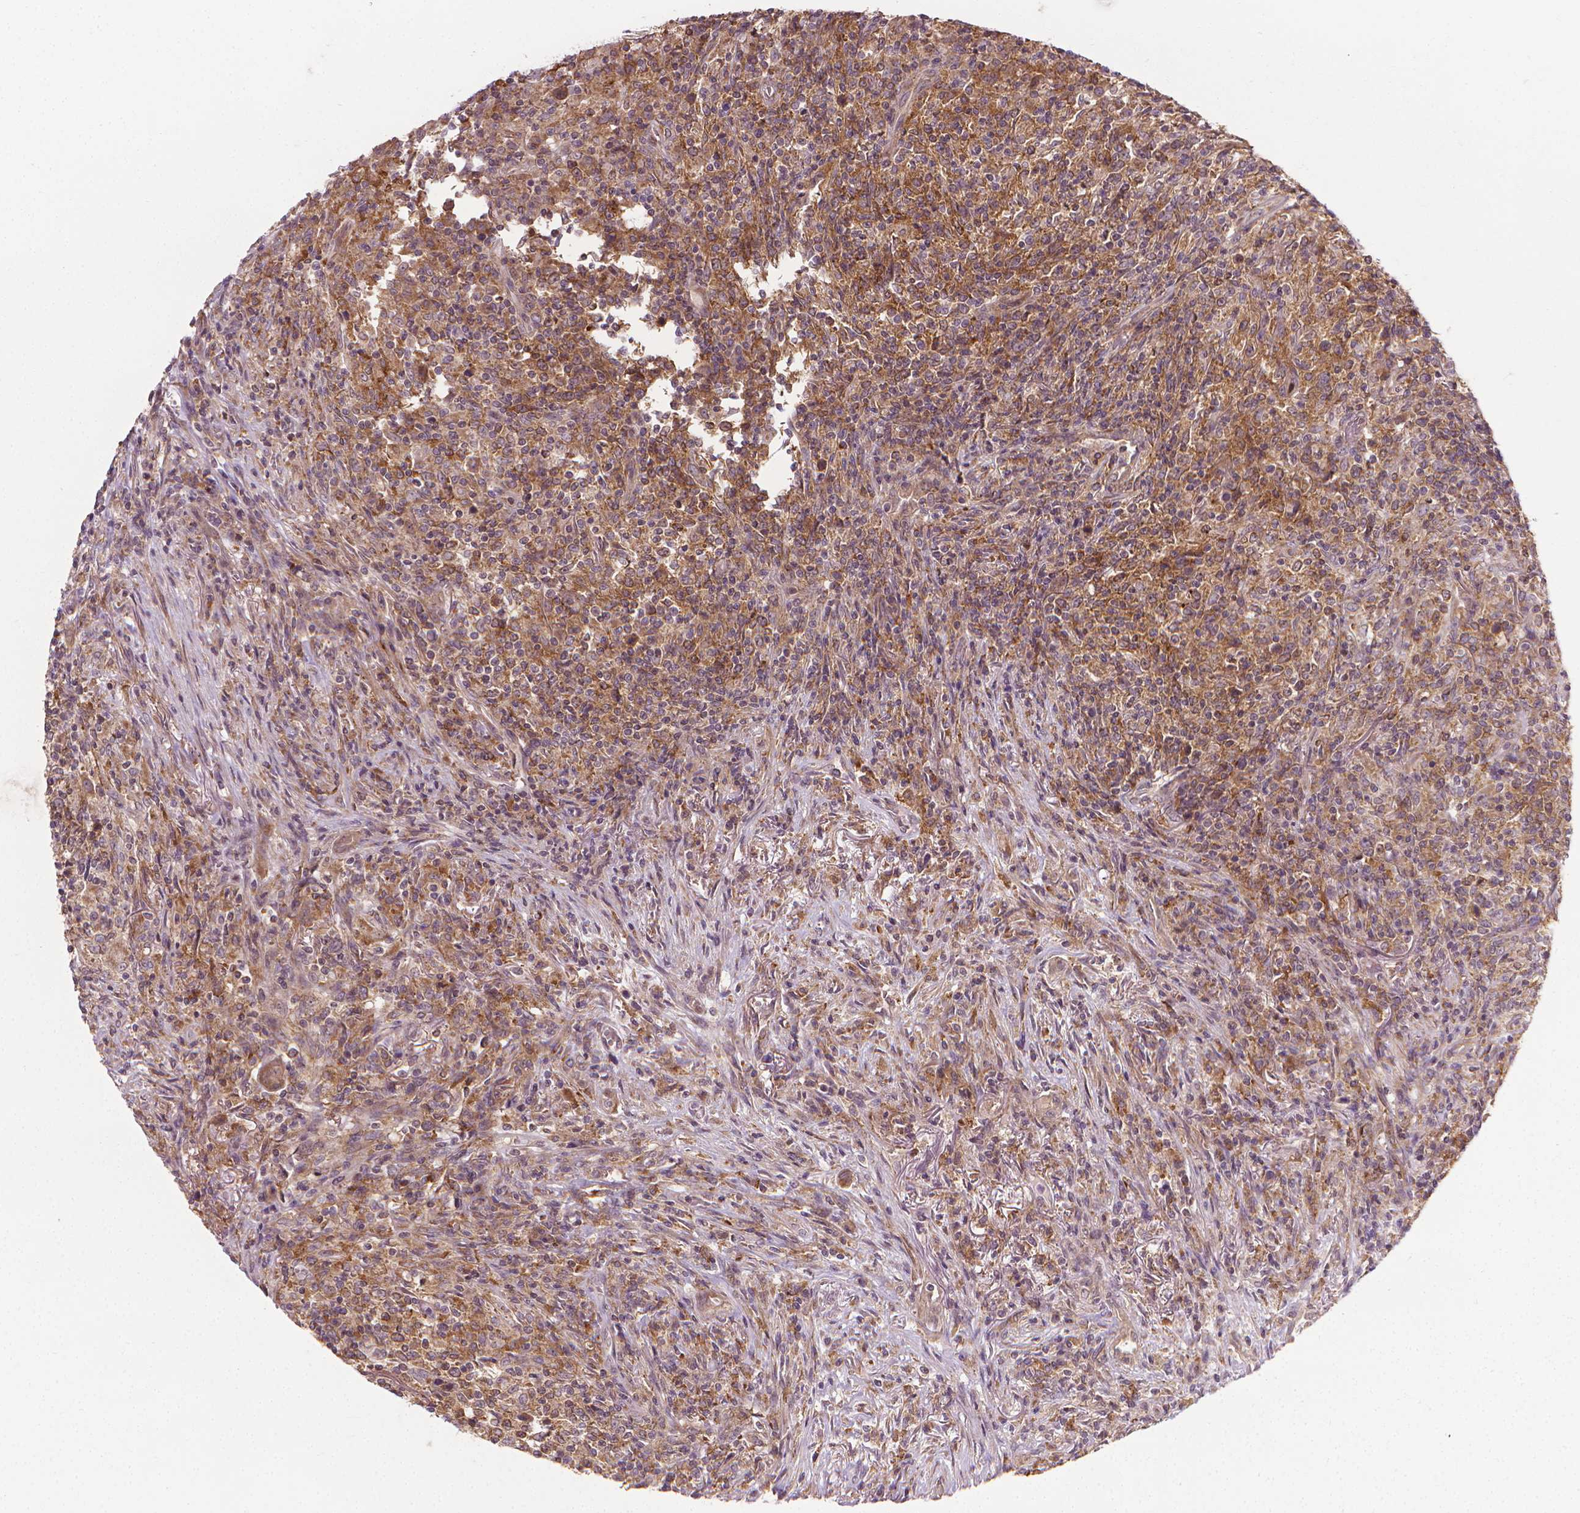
{"staining": {"intensity": "moderate", "quantity": ">75%", "location": "cytoplasmic/membranous"}, "tissue": "lymphoma", "cell_type": "Tumor cells", "image_type": "cancer", "snomed": [{"axis": "morphology", "description": "Malignant lymphoma, non-Hodgkin's type, High grade"}, {"axis": "topography", "description": "Lung"}], "caption": "Immunohistochemical staining of lymphoma reveals moderate cytoplasmic/membranous protein staining in about >75% of tumor cells.", "gene": "PRAG1", "patient": {"sex": "male", "age": 79}}